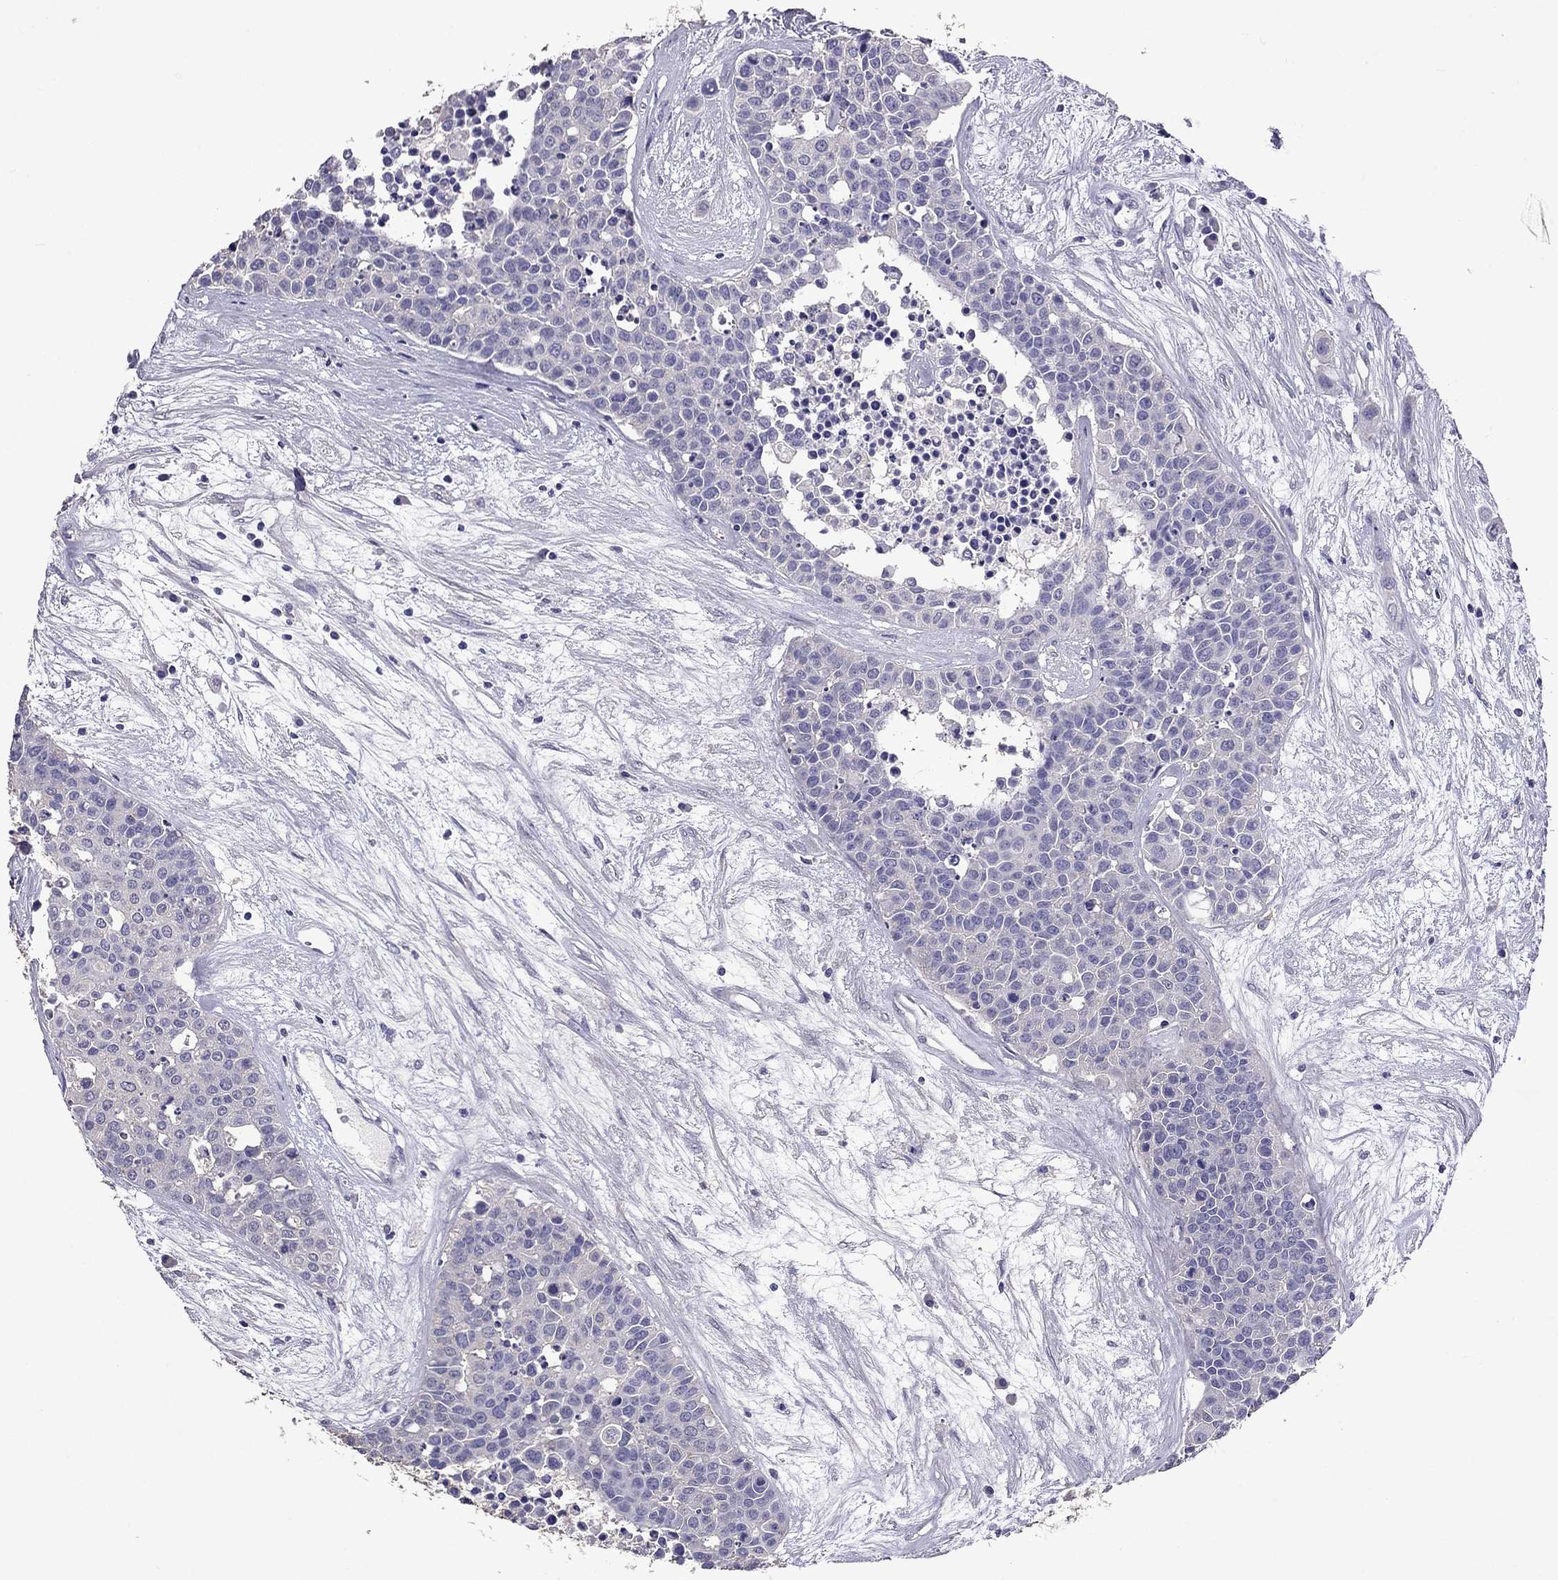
{"staining": {"intensity": "negative", "quantity": "none", "location": "none"}, "tissue": "carcinoid", "cell_type": "Tumor cells", "image_type": "cancer", "snomed": [{"axis": "morphology", "description": "Carcinoid, malignant, NOS"}, {"axis": "topography", "description": "Colon"}], "caption": "IHC image of carcinoid stained for a protein (brown), which reveals no expression in tumor cells.", "gene": "NKX3-1", "patient": {"sex": "male", "age": 81}}